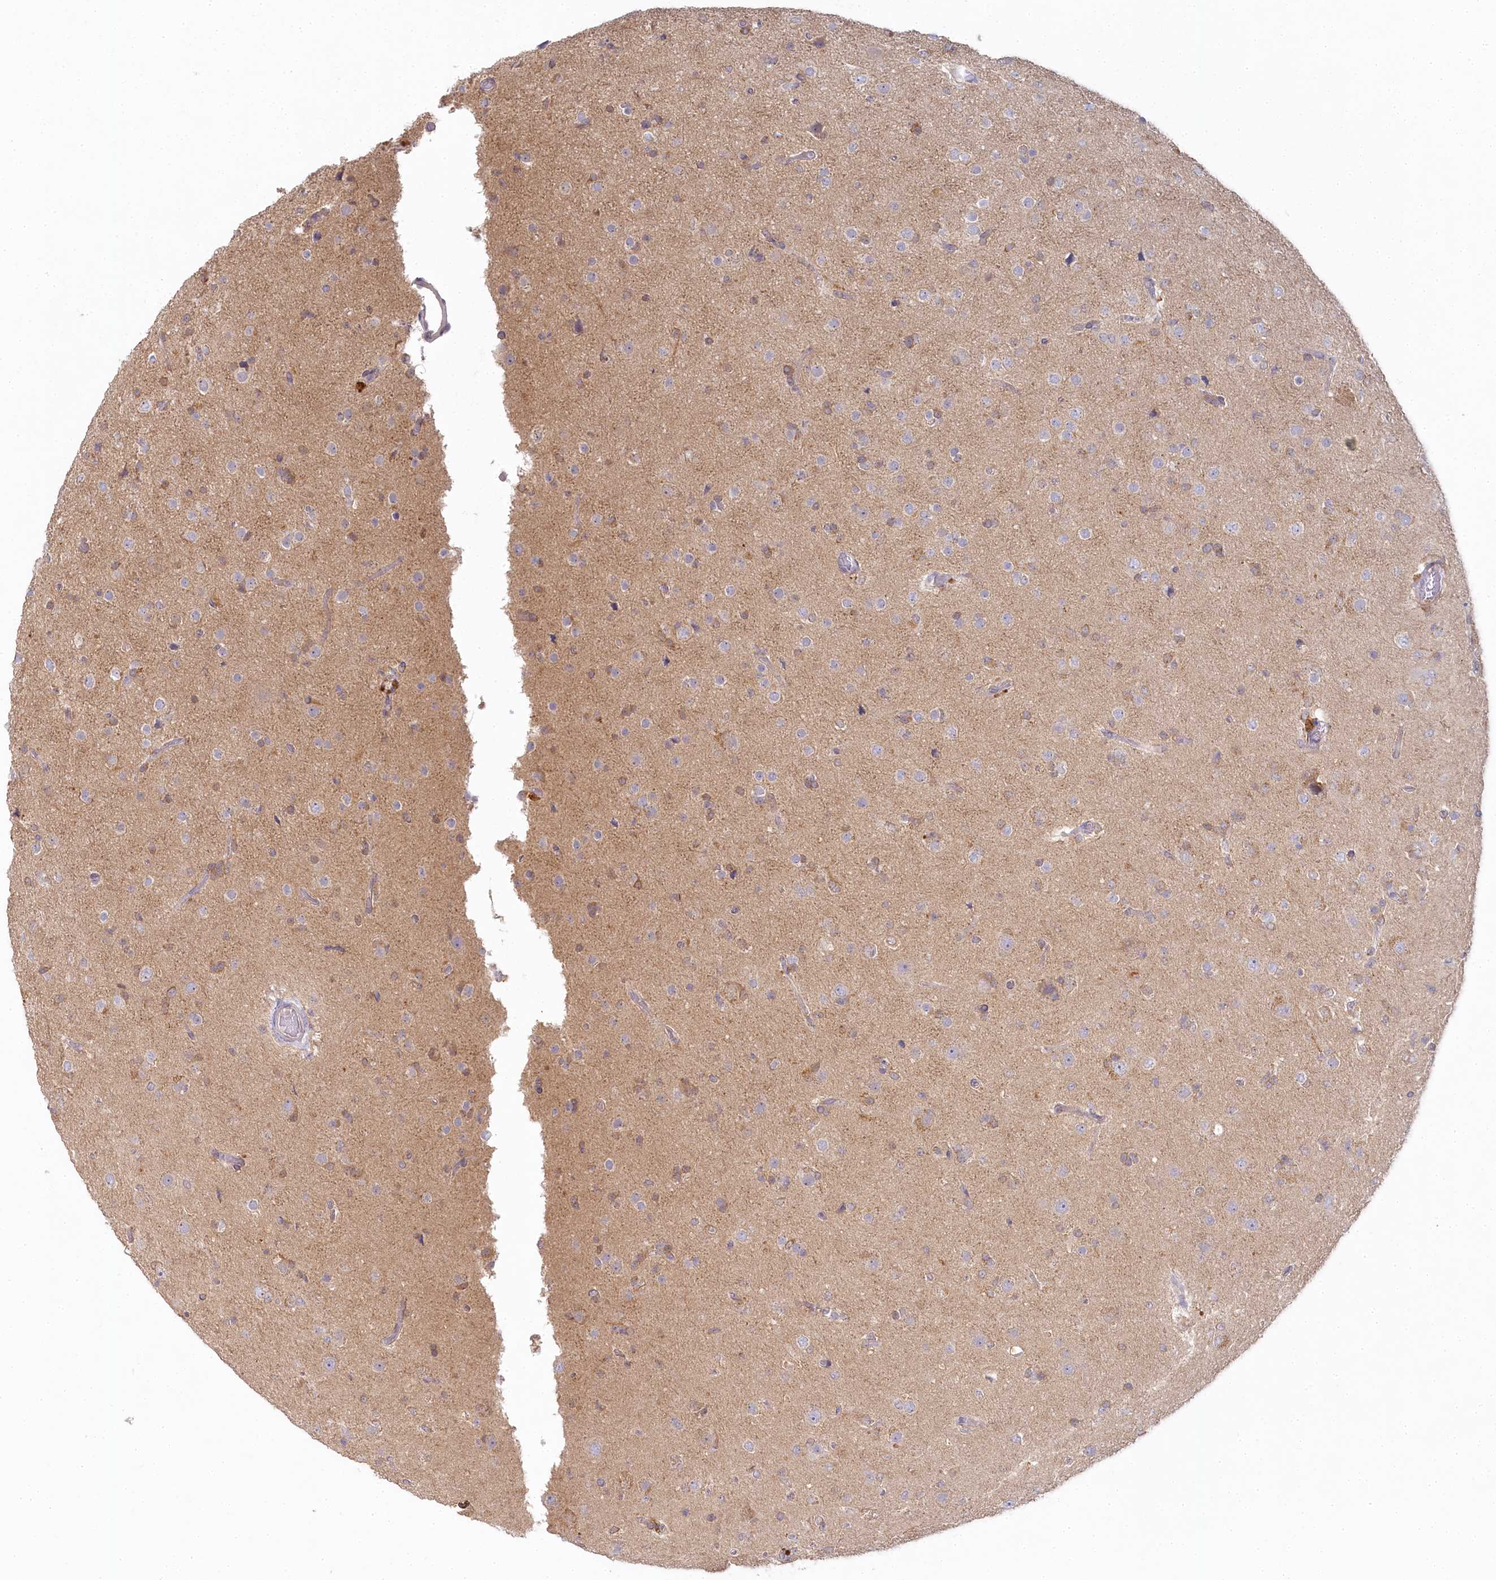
{"staining": {"intensity": "negative", "quantity": "none", "location": "none"}, "tissue": "glioma", "cell_type": "Tumor cells", "image_type": "cancer", "snomed": [{"axis": "morphology", "description": "Glioma, malignant, Low grade"}, {"axis": "topography", "description": "Brain"}], "caption": "Tumor cells show no significant protein expression in glioma.", "gene": "AAMDC", "patient": {"sex": "male", "age": 65}}